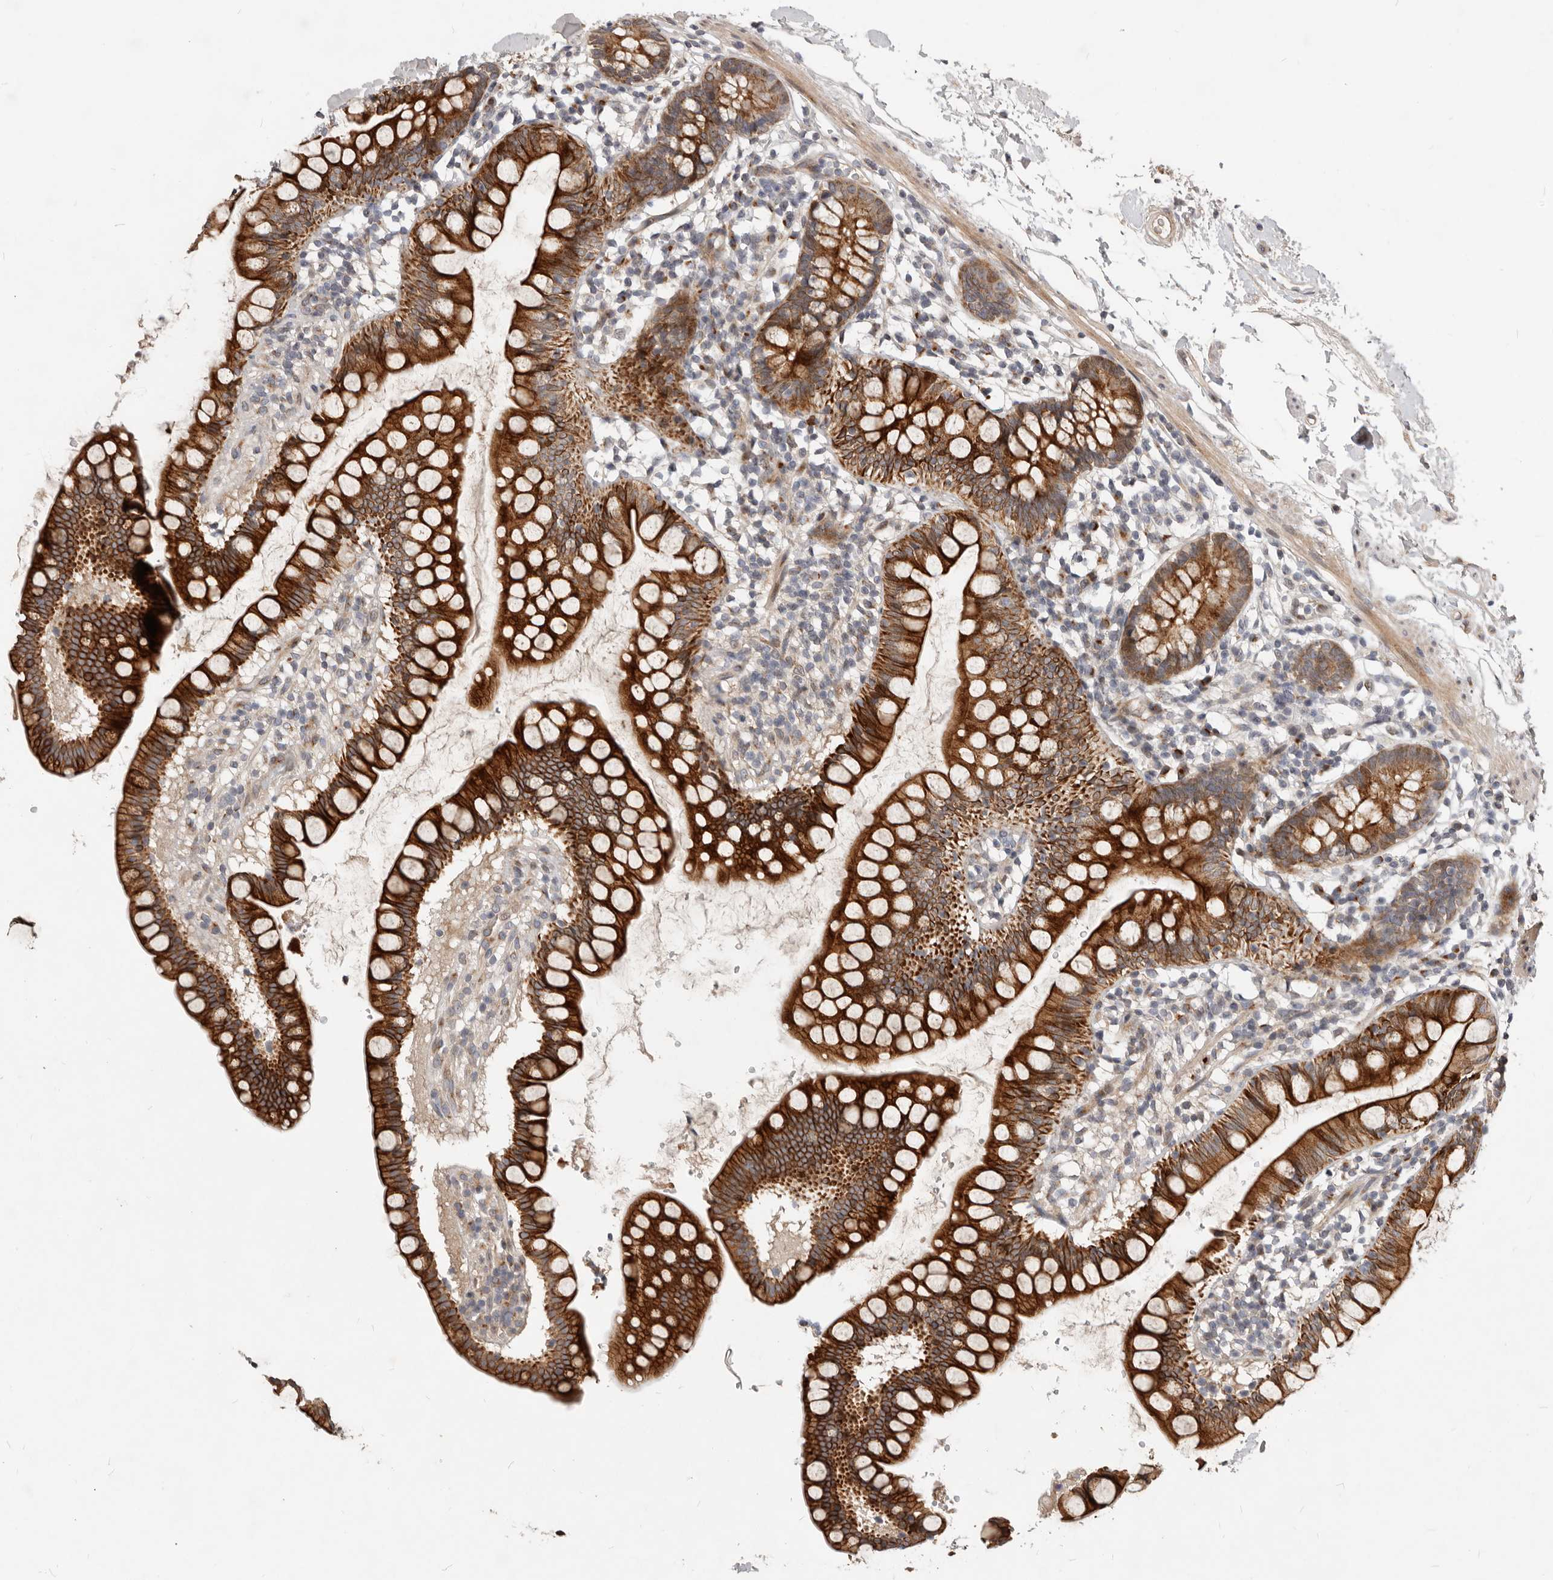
{"staining": {"intensity": "strong", "quantity": ">75%", "location": "cytoplasmic/membranous"}, "tissue": "small intestine", "cell_type": "Glandular cells", "image_type": "normal", "snomed": [{"axis": "morphology", "description": "Normal tissue, NOS"}, {"axis": "topography", "description": "Small intestine"}], "caption": "Immunohistochemical staining of normal small intestine reveals strong cytoplasmic/membranous protein positivity in approximately >75% of glandular cells.", "gene": "NPY4R2", "patient": {"sex": "female", "age": 84}}